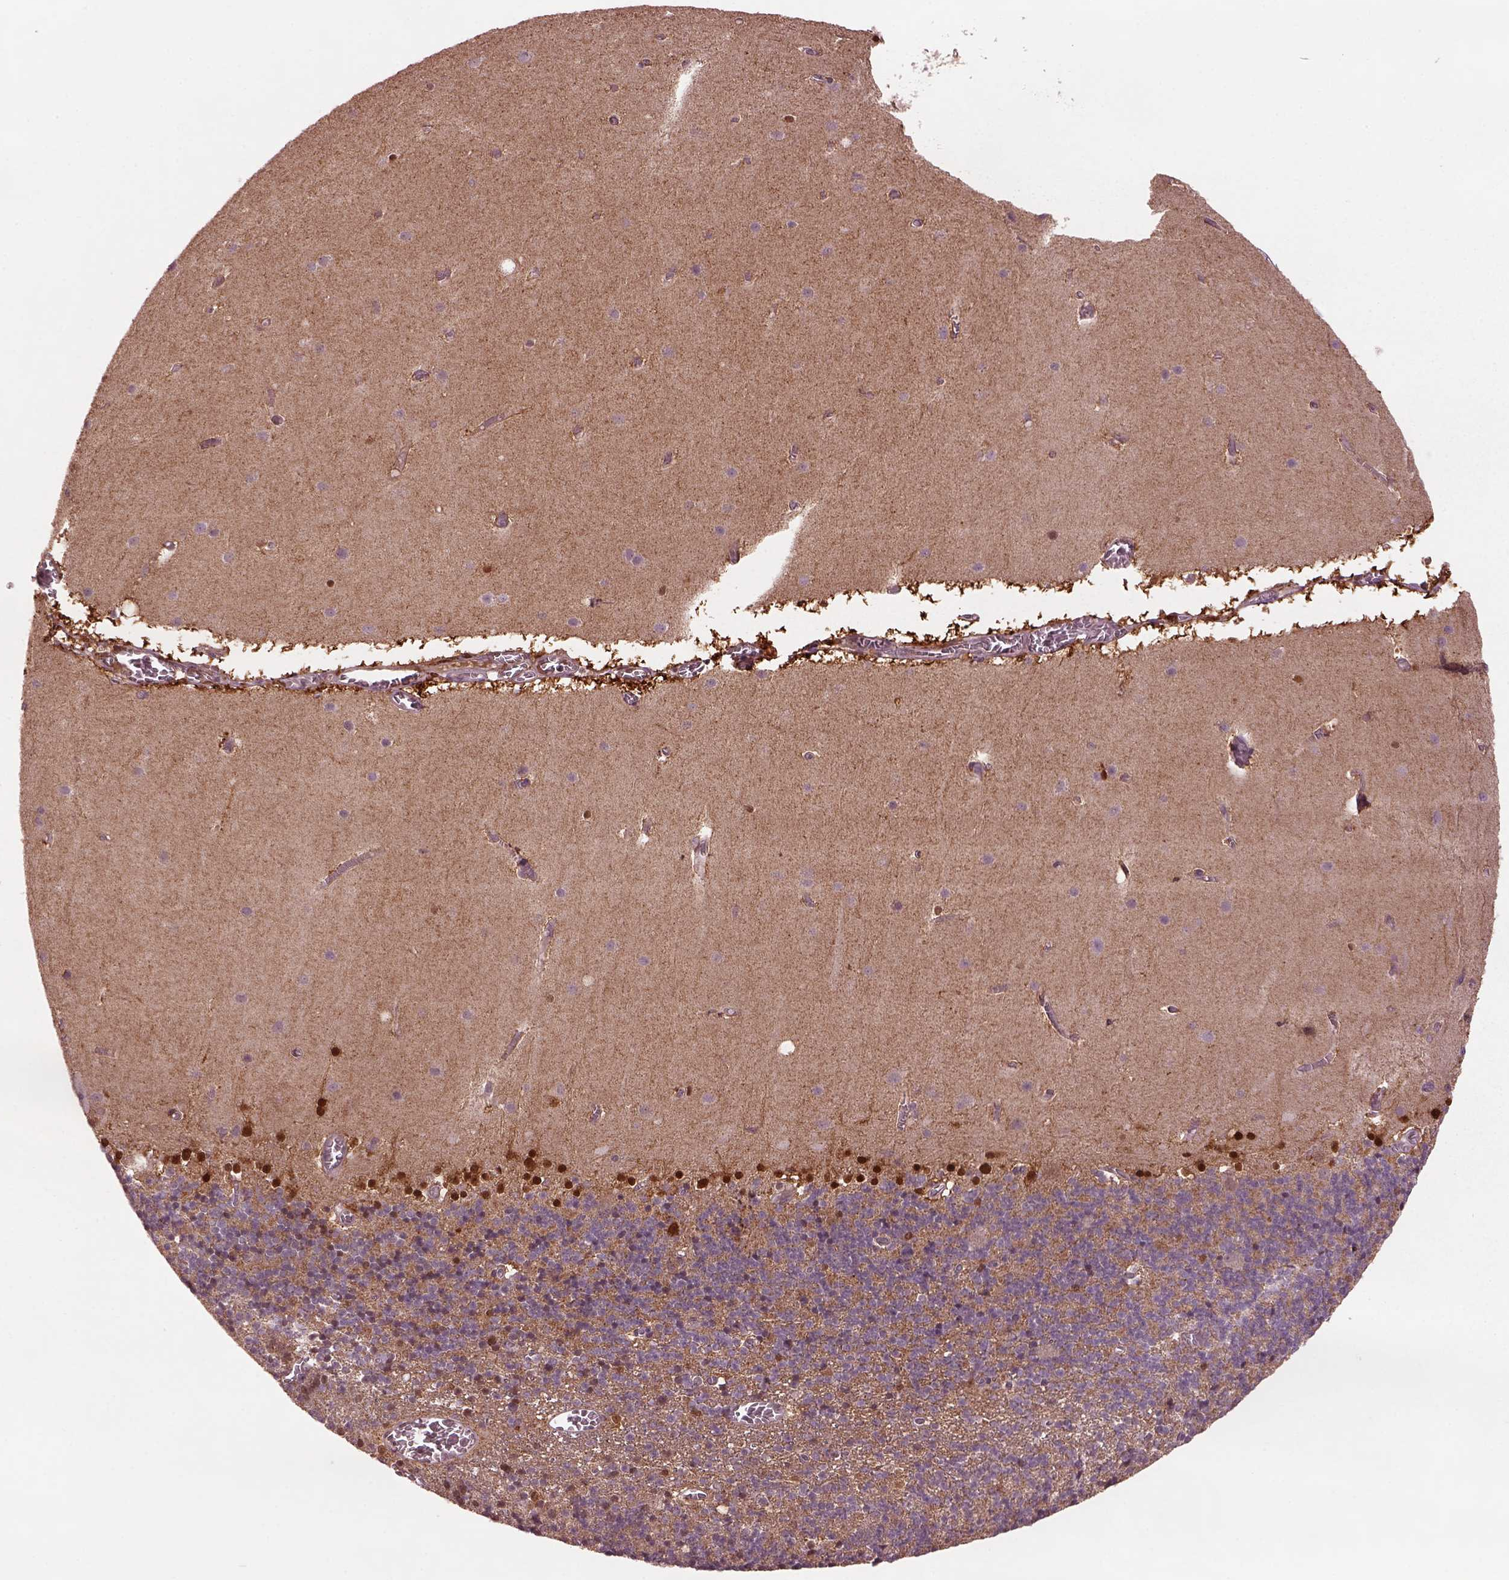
{"staining": {"intensity": "moderate", "quantity": "<25%", "location": "cytoplasmic/membranous"}, "tissue": "cerebellum", "cell_type": "Cells in granular layer", "image_type": "normal", "snomed": [{"axis": "morphology", "description": "Normal tissue, NOS"}, {"axis": "topography", "description": "Cerebellum"}], "caption": "This micrograph demonstrates normal cerebellum stained with IHC to label a protein in brown. The cytoplasmic/membranous of cells in granular layer show moderate positivity for the protein. Nuclei are counter-stained blue.", "gene": "SRI", "patient": {"sex": "male", "age": 70}}